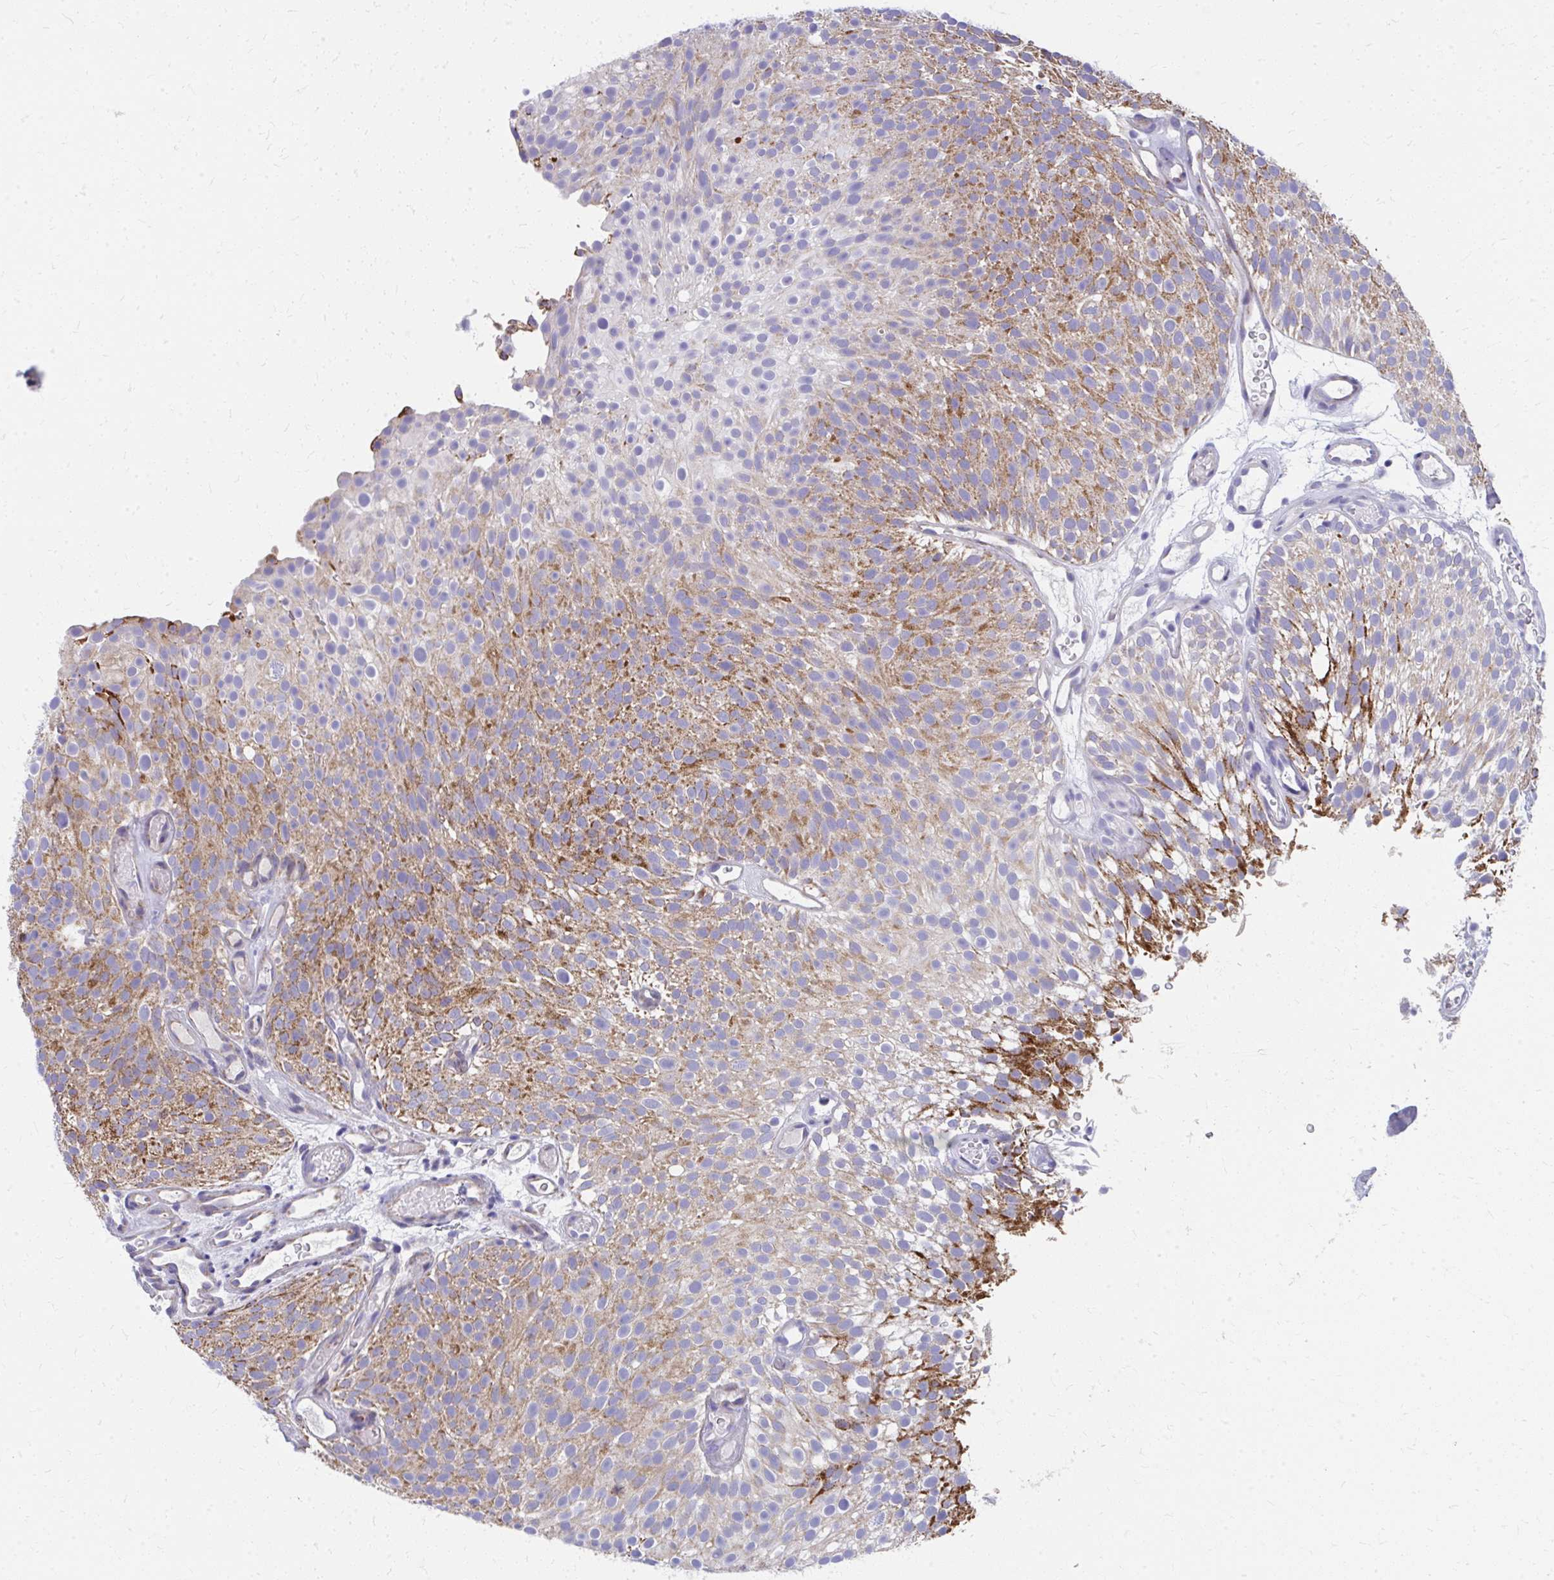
{"staining": {"intensity": "moderate", "quantity": ">75%", "location": "cytoplasmic/membranous"}, "tissue": "urothelial cancer", "cell_type": "Tumor cells", "image_type": "cancer", "snomed": [{"axis": "morphology", "description": "Urothelial carcinoma, Low grade"}, {"axis": "topography", "description": "Urinary bladder"}], "caption": "IHC of urothelial carcinoma (low-grade) exhibits medium levels of moderate cytoplasmic/membranous staining in approximately >75% of tumor cells.", "gene": "IL37", "patient": {"sex": "male", "age": 78}}